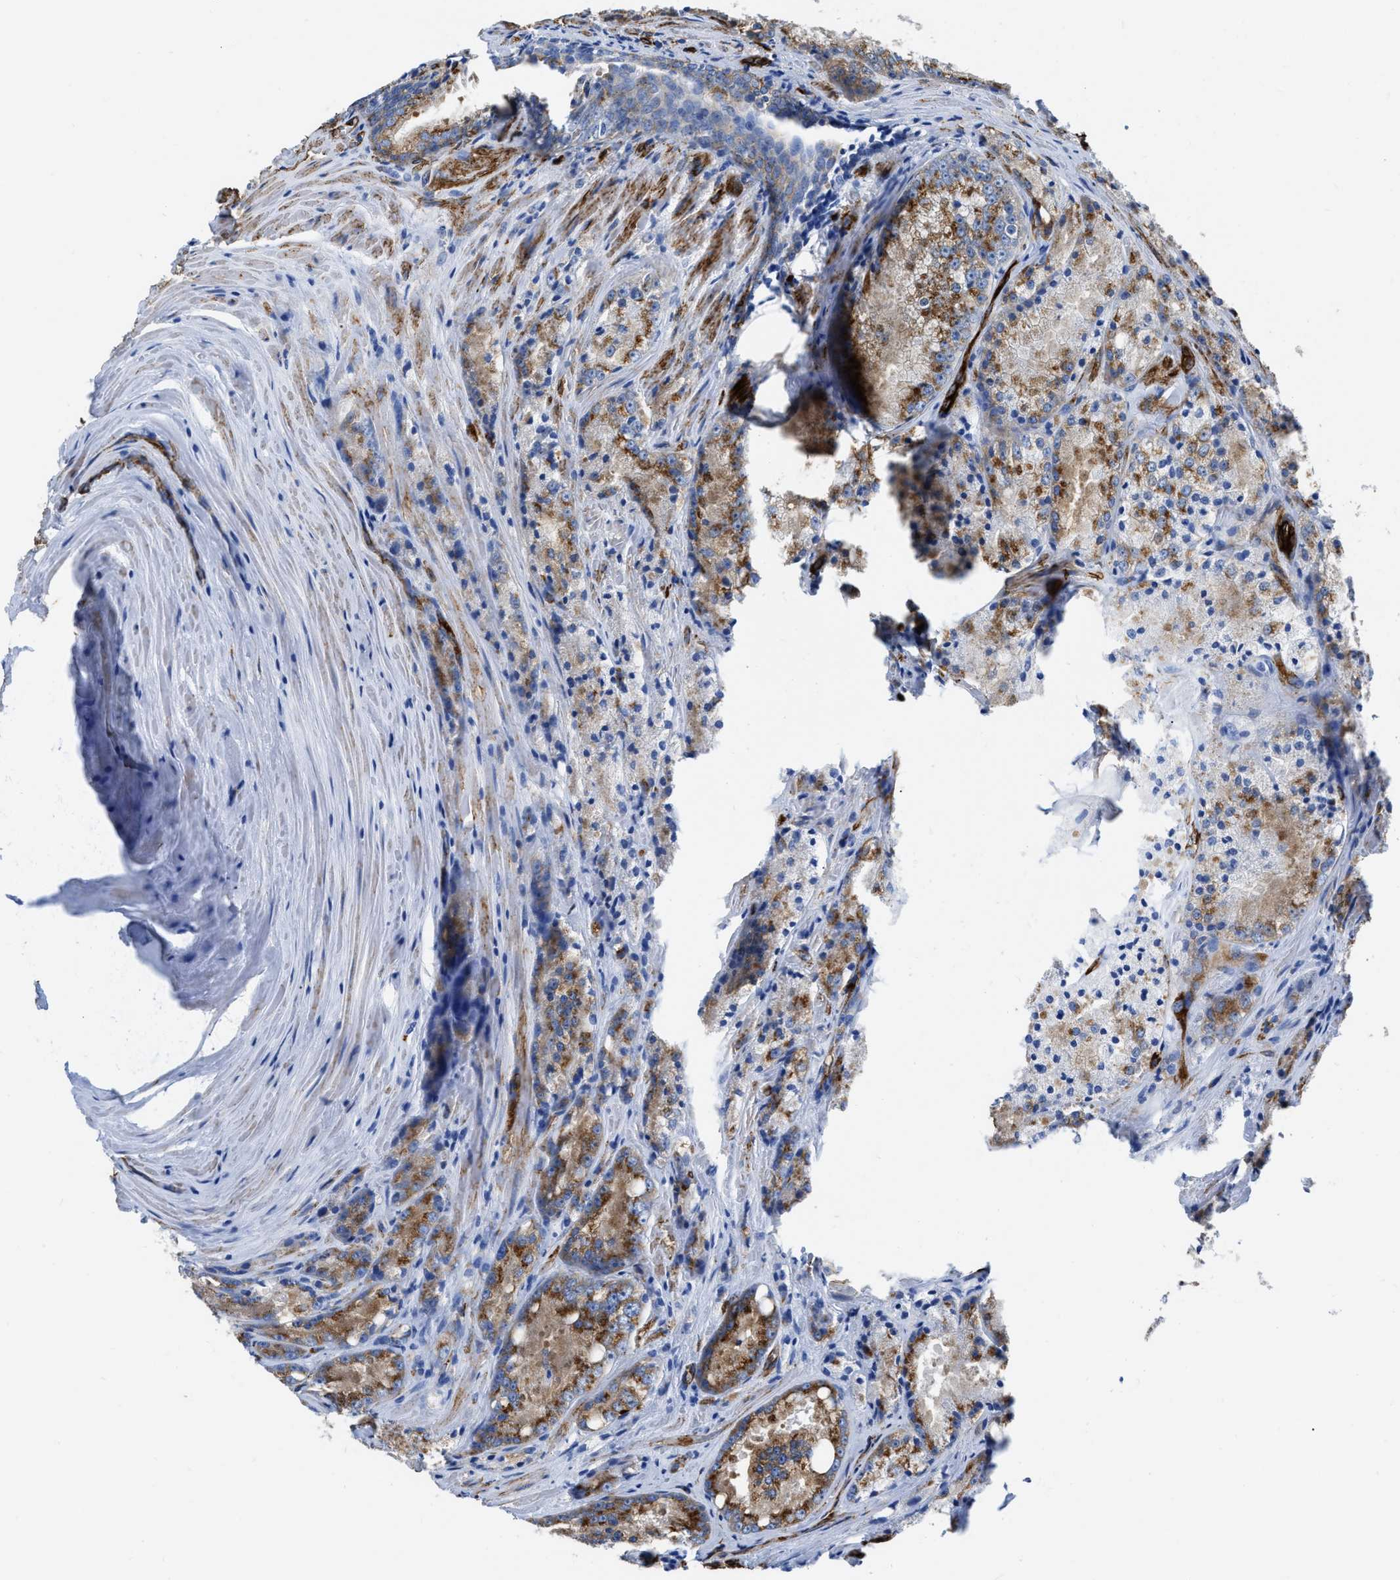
{"staining": {"intensity": "moderate", "quantity": ">75%", "location": "cytoplasmic/membranous"}, "tissue": "prostate cancer", "cell_type": "Tumor cells", "image_type": "cancer", "snomed": [{"axis": "morphology", "description": "Adenocarcinoma, Low grade"}, {"axis": "topography", "description": "Prostate"}], "caption": "Immunohistochemistry (IHC) of low-grade adenocarcinoma (prostate) displays medium levels of moderate cytoplasmic/membranous positivity in about >75% of tumor cells.", "gene": "TVP23B", "patient": {"sex": "male", "age": 64}}